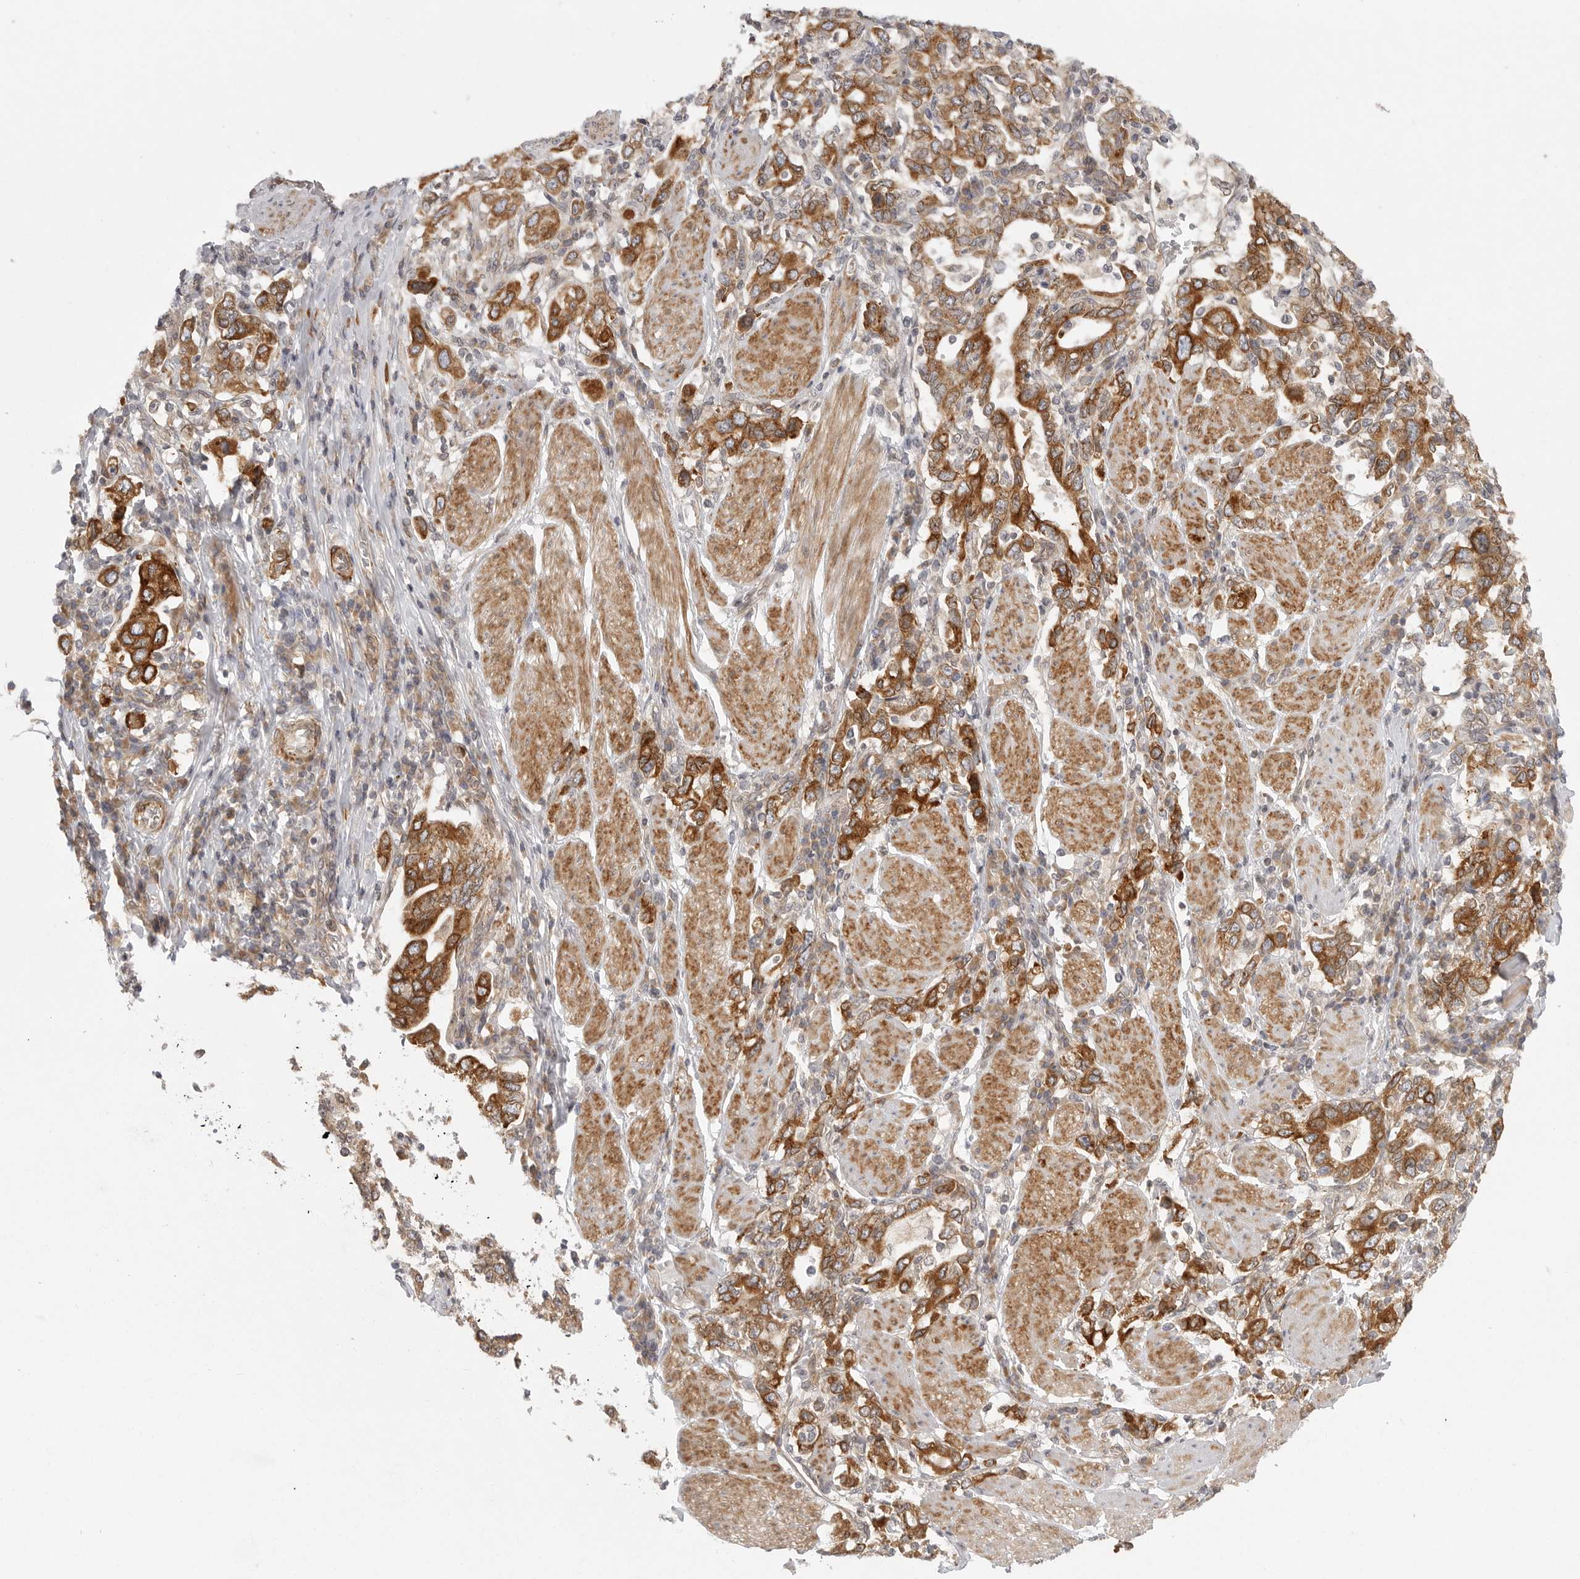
{"staining": {"intensity": "moderate", "quantity": ">75%", "location": "cytoplasmic/membranous"}, "tissue": "stomach cancer", "cell_type": "Tumor cells", "image_type": "cancer", "snomed": [{"axis": "morphology", "description": "Adenocarcinoma, NOS"}, {"axis": "topography", "description": "Stomach, upper"}], "caption": "Protein expression analysis of stomach adenocarcinoma demonstrates moderate cytoplasmic/membranous positivity in about >75% of tumor cells. The staining is performed using DAB (3,3'-diaminobenzidine) brown chromogen to label protein expression. The nuclei are counter-stained blue using hematoxylin.", "gene": "CERS2", "patient": {"sex": "male", "age": 62}}